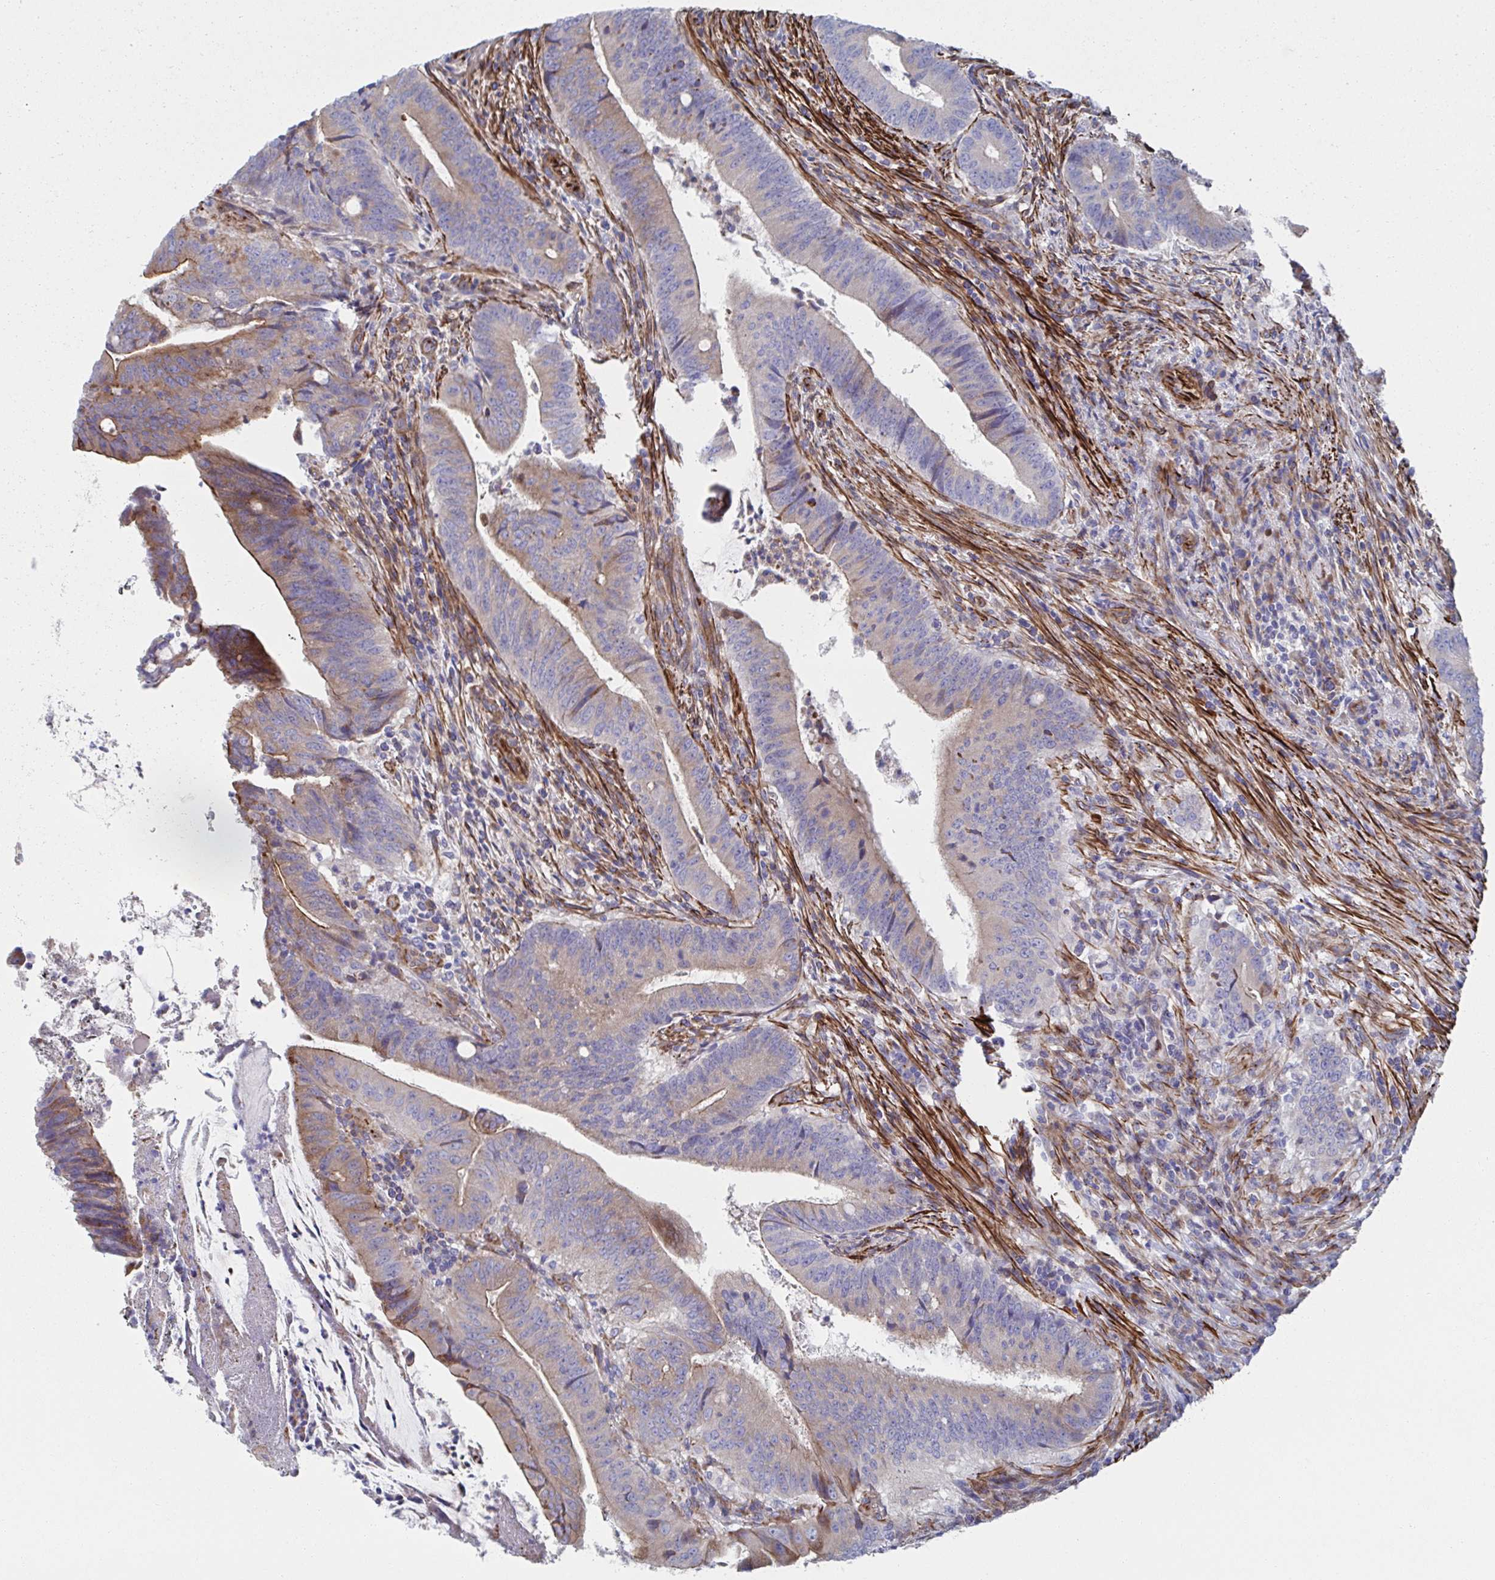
{"staining": {"intensity": "weak", "quantity": "25%-75%", "location": "cytoplasmic/membranous"}, "tissue": "colorectal cancer", "cell_type": "Tumor cells", "image_type": "cancer", "snomed": [{"axis": "morphology", "description": "Adenocarcinoma, NOS"}, {"axis": "topography", "description": "Colon"}], "caption": "This is an image of IHC staining of colorectal adenocarcinoma, which shows weak positivity in the cytoplasmic/membranous of tumor cells.", "gene": "KLC3", "patient": {"sex": "female", "age": 43}}